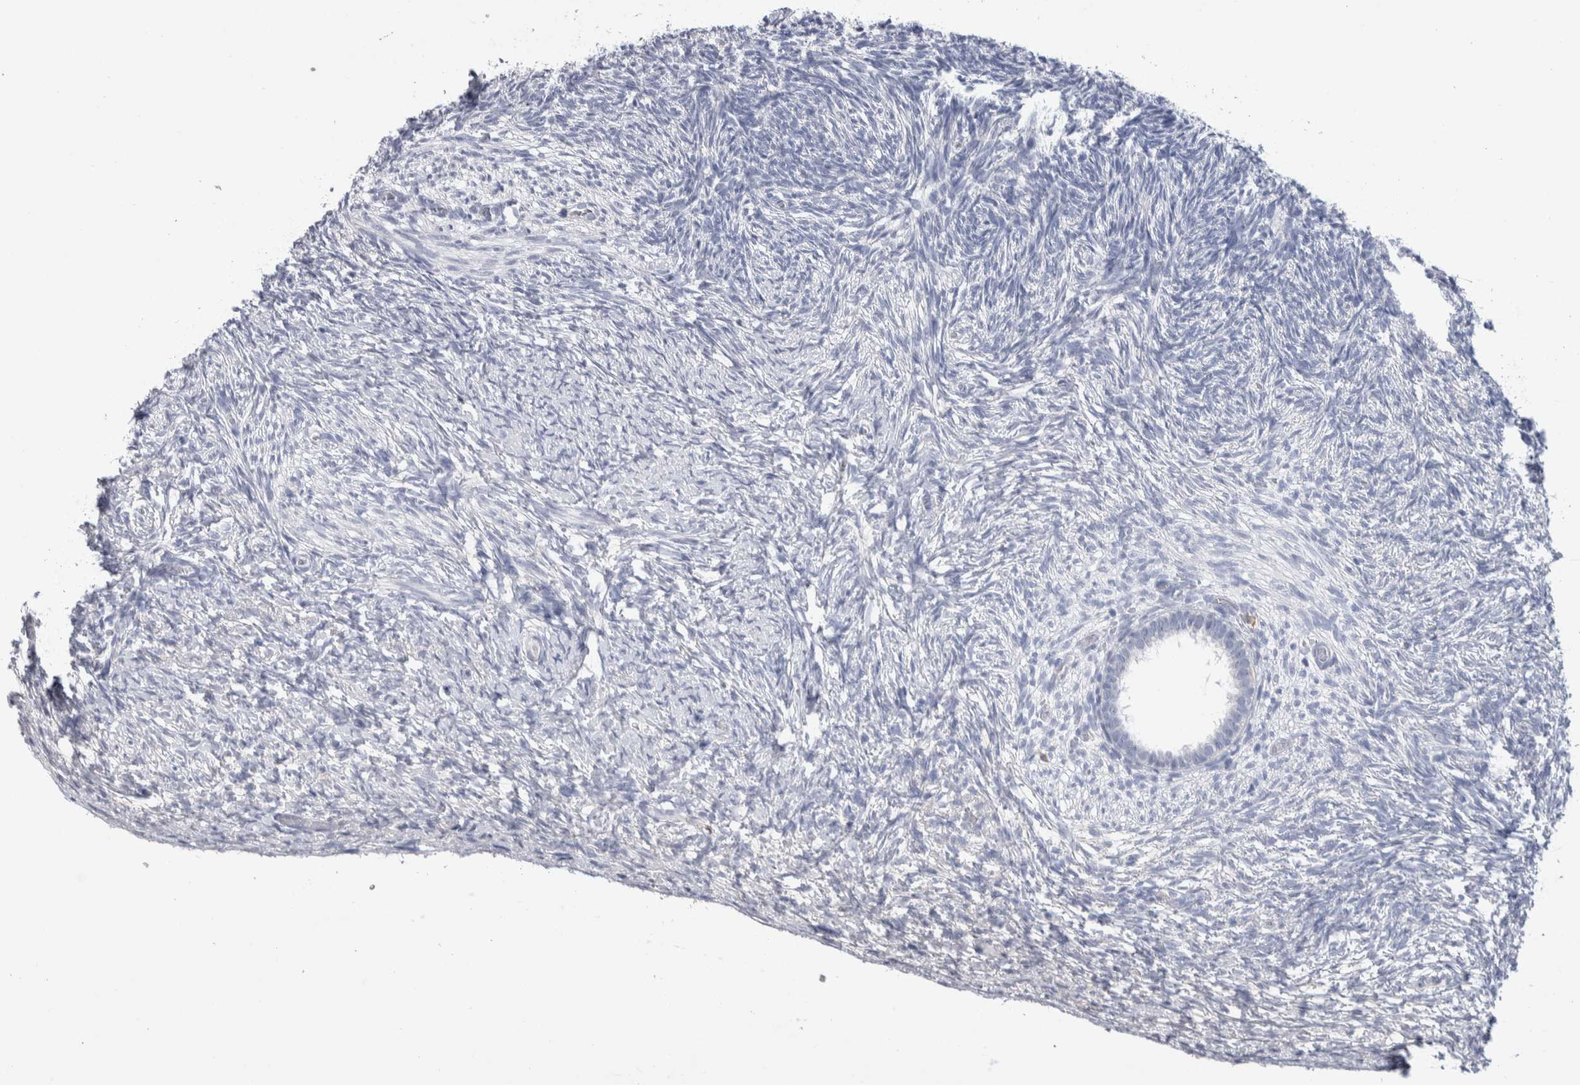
{"staining": {"intensity": "negative", "quantity": "none", "location": "none"}, "tissue": "ovary", "cell_type": "Follicle cells", "image_type": "normal", "snomed": [{"axis": "morphology", "description": "Normal tissue, NOS"}, {"axis": "topography", "description": "Ovary"}], "caption": "Micrograph shows no protein staining in follicle cells of unremarkable ovary. (DAB immunohistochemistry visualized using brightfield microscopy, high magnification).", "gene": "LURAP1L", "patient": {"sex": "female", "age": 34}}